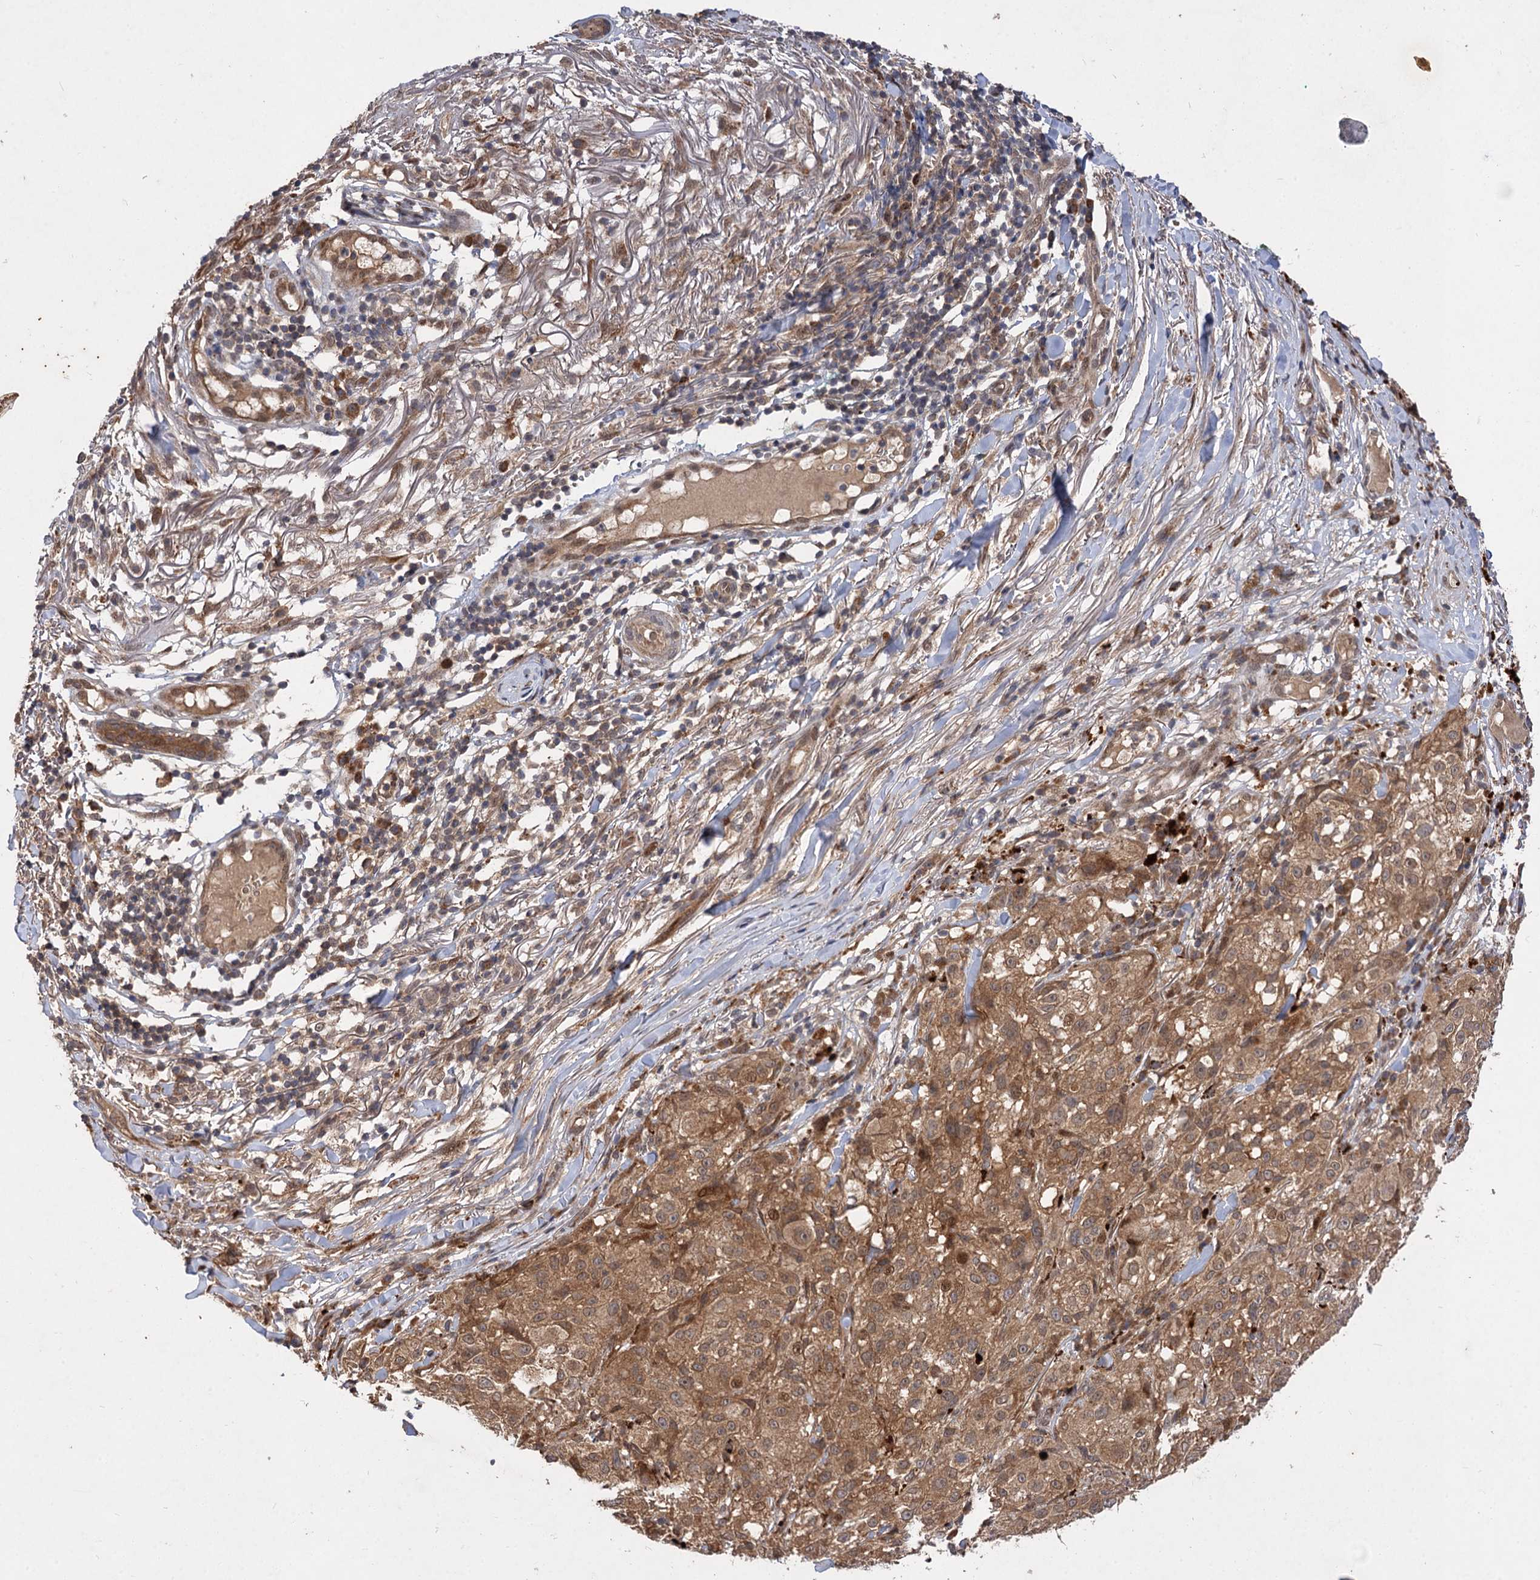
{"staining": {"intensity": "moderate", "quantity": ">75%", "location": "cytoplasmic/membranous"}, "tissue": "melanoma", "cell_type": "Tumor cells", "image_type": "cancer", "snomed": [{"axis": "morphology", "description": "Necrosis, NOS"}, {"axis": "morphology", "description": "Malignant melanoma, NOS"}, {"axis": "topography", "description": "Skin"}], "caption": "This is an image of immunohistochemistry staining of malignant melanoma, which shows moderate staining in the cytoplasmic/membranous of tumor cells.", "gene": "FBXW8", "patient": {"sex": "female", "age": 87}}